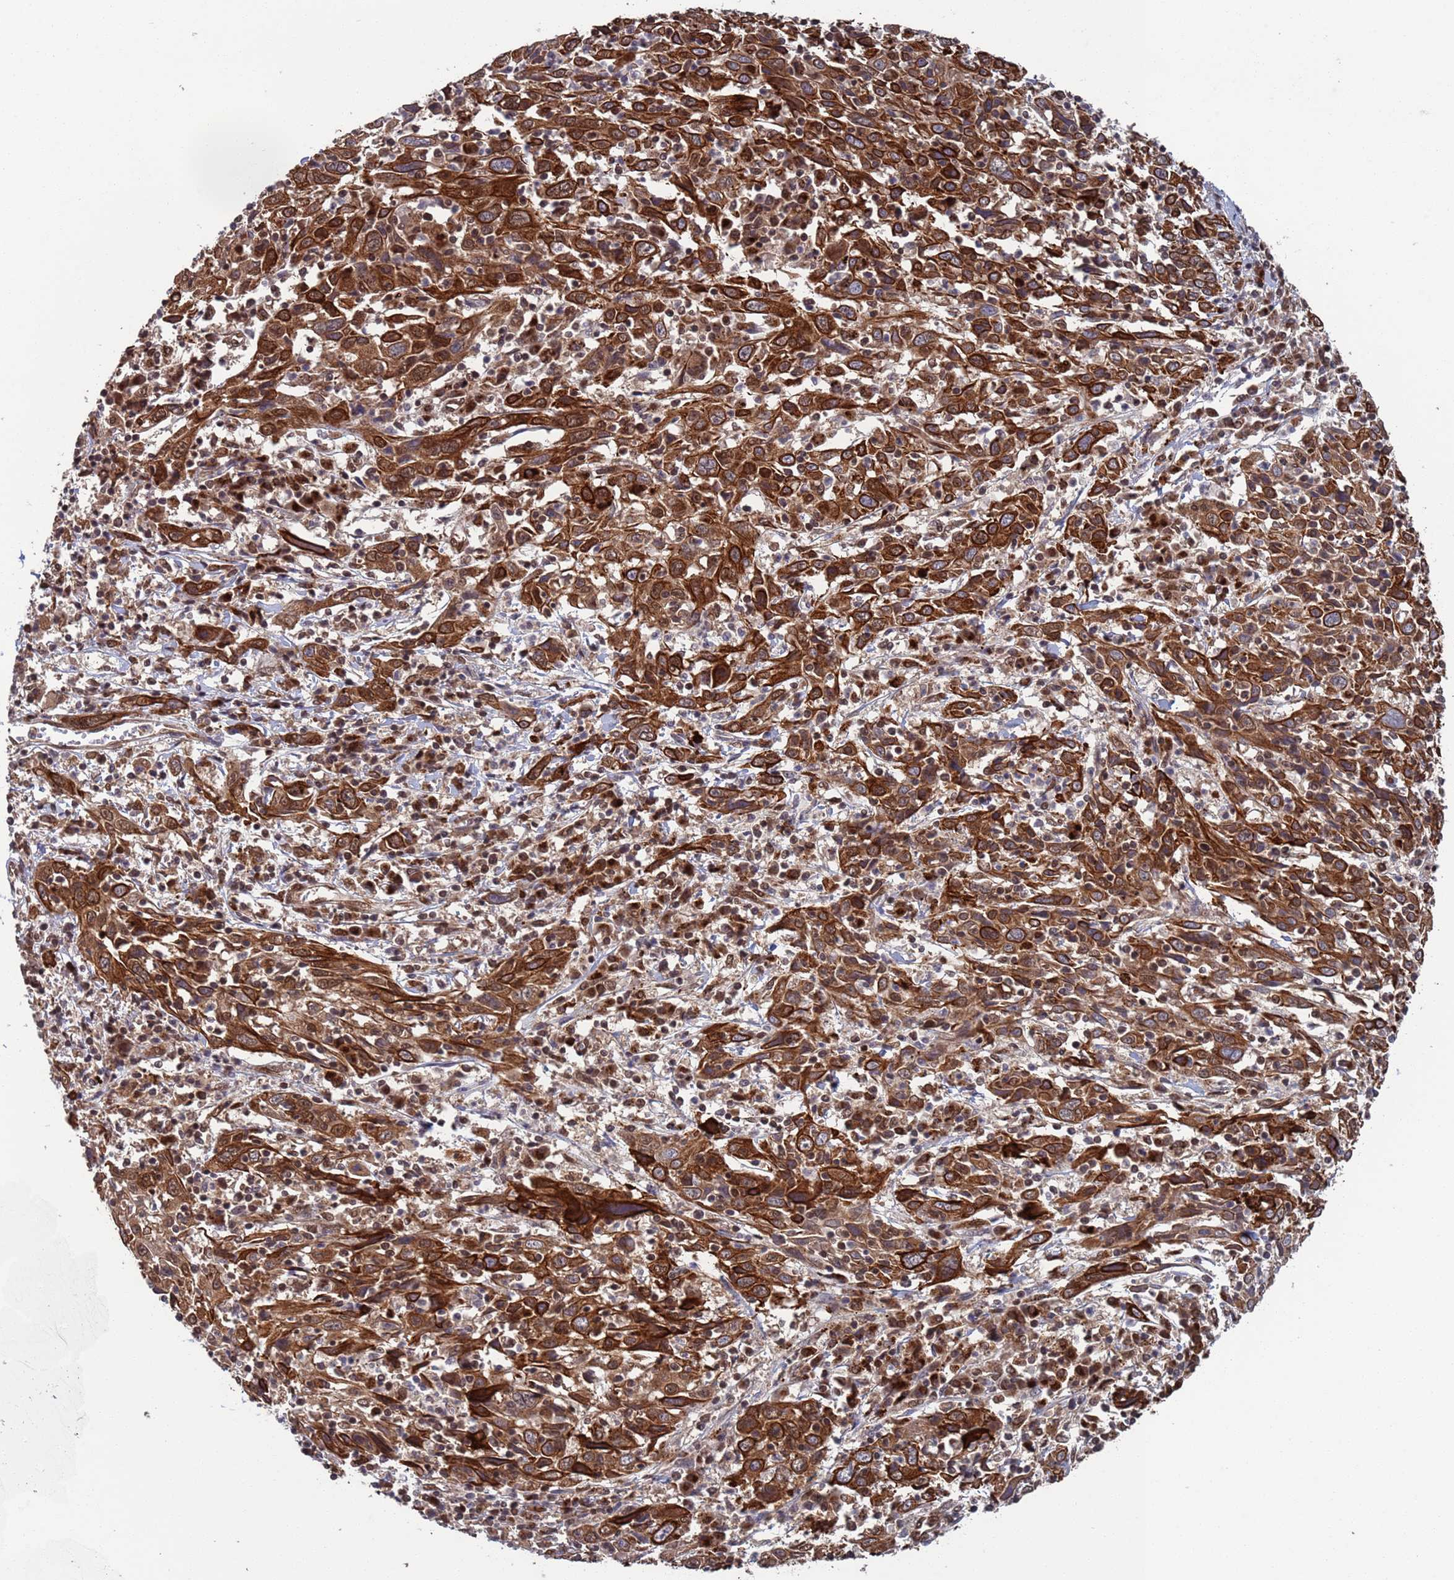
{"staining": {"intensity": "strong", "quantity": ">75%", "location": "cytoplasmic/membranous"}, "tissue": "cervical cancer", "cell_type": "Tumor cells", "image_type": "cancer", "snomed": [{"axis": "morphology", "description": "Squamous cell carcinoma, NOS"}, {"axis": "topography", "description": "Cervix"}], "caption": "Immunohistochemistry (IHC) of human cervical cancer displays high levels of strong cytoplasmic/membranous positivity in about >75% of tumor cells. (DAB (3,3'-diaminobenzidine) = brown stain, brightfield microscopy at high magnification).", "gene": "FUBP3", "patient": {"sex": "female", "age": 46}}